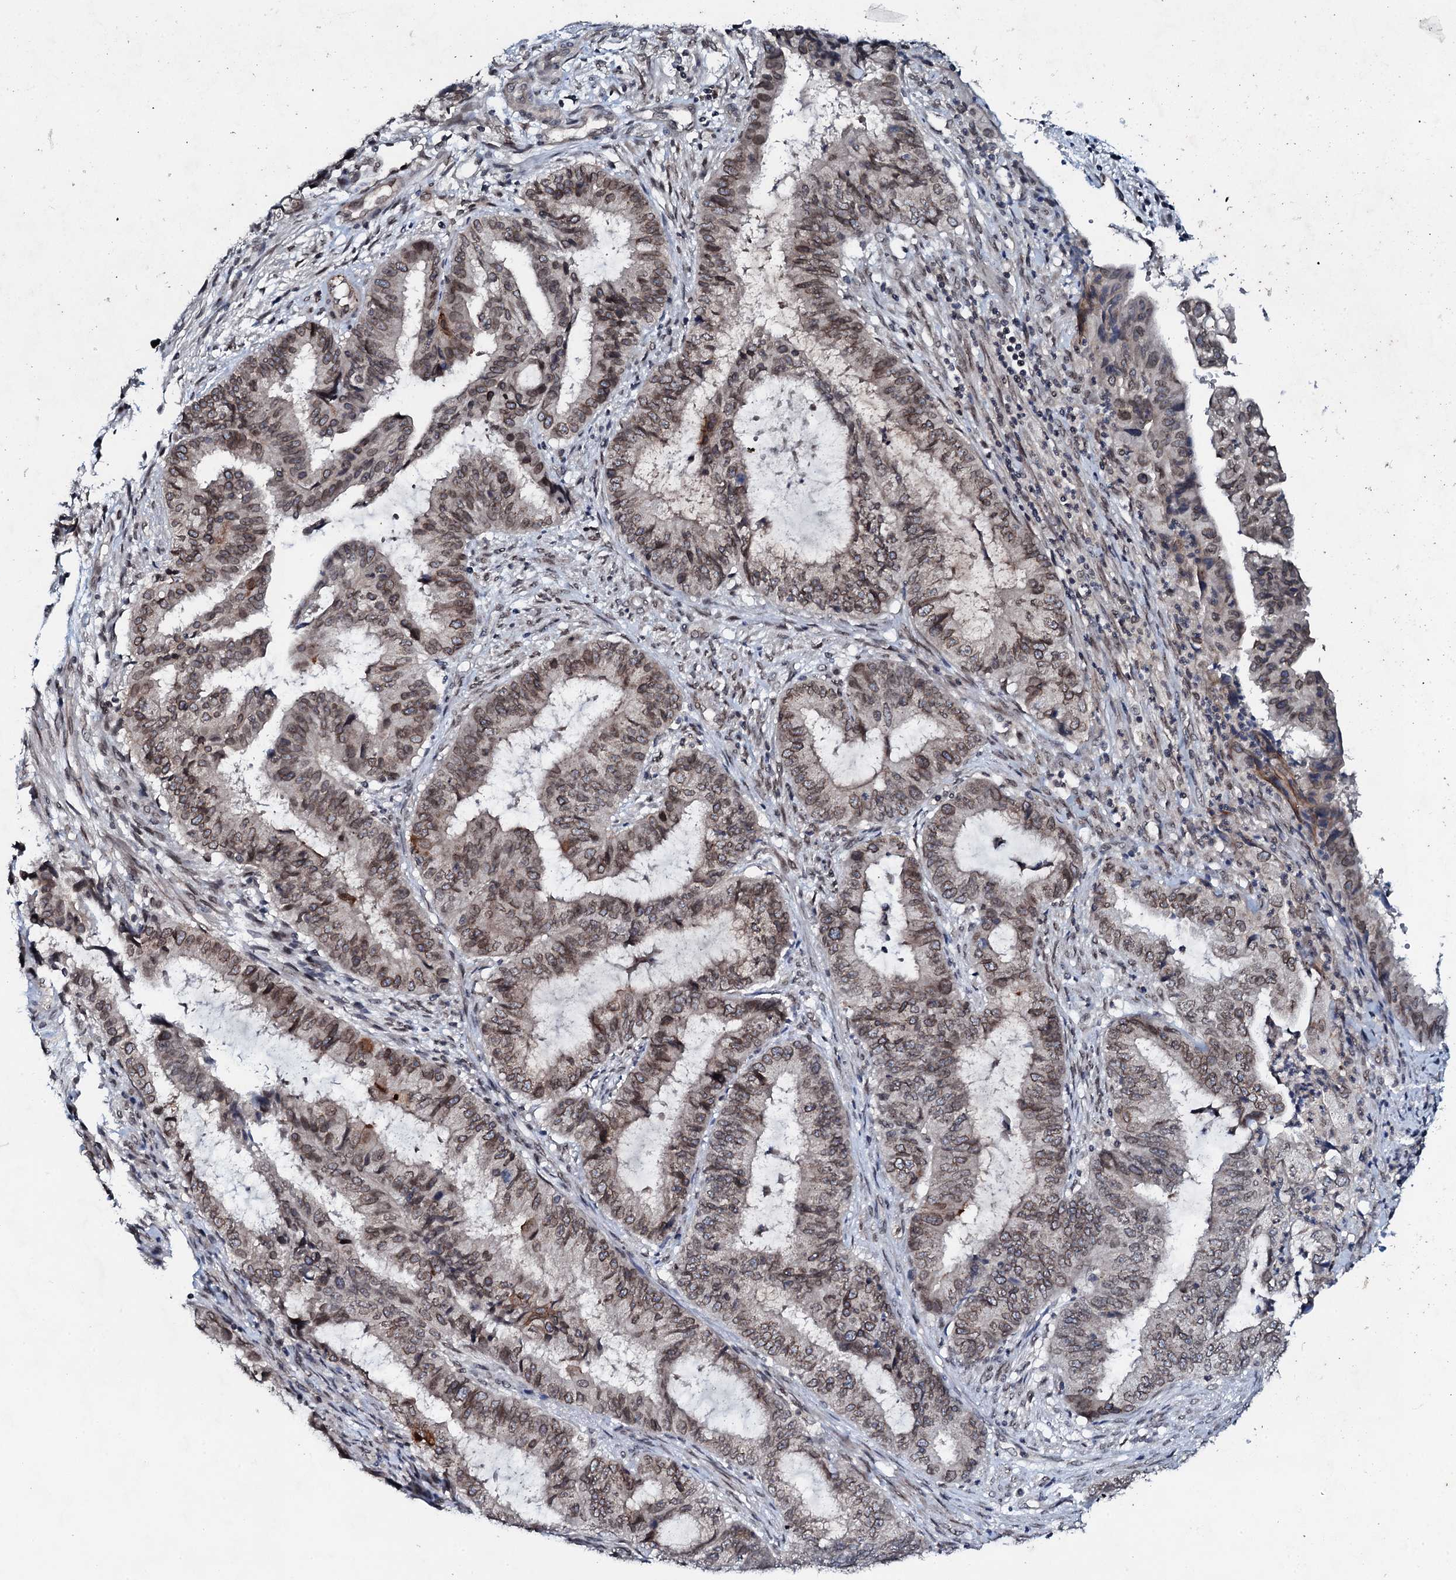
{"staining": {"intensity": "moderate", "quantity": ">75%", "location": "cytoplasmic/membranous,nuclear"}, "tissue": "endometrial cancer", "cell_type": "Tumor cells", "image_type": "cancer", "snomed": [{"axis": "morphology", "description": "Adenocarcinoma, NOS"}, {"axis": "topography", "description": "Endometrium"}], "caption": "Protein staining of endometrial adenocarcinoma tissue exhibits moderate cytoplasmic/membranous and nuclear expression in approximately >75% of tumor cells.", "gene": "SNTA1", "patient": {"sex": "female", "age": 51}}